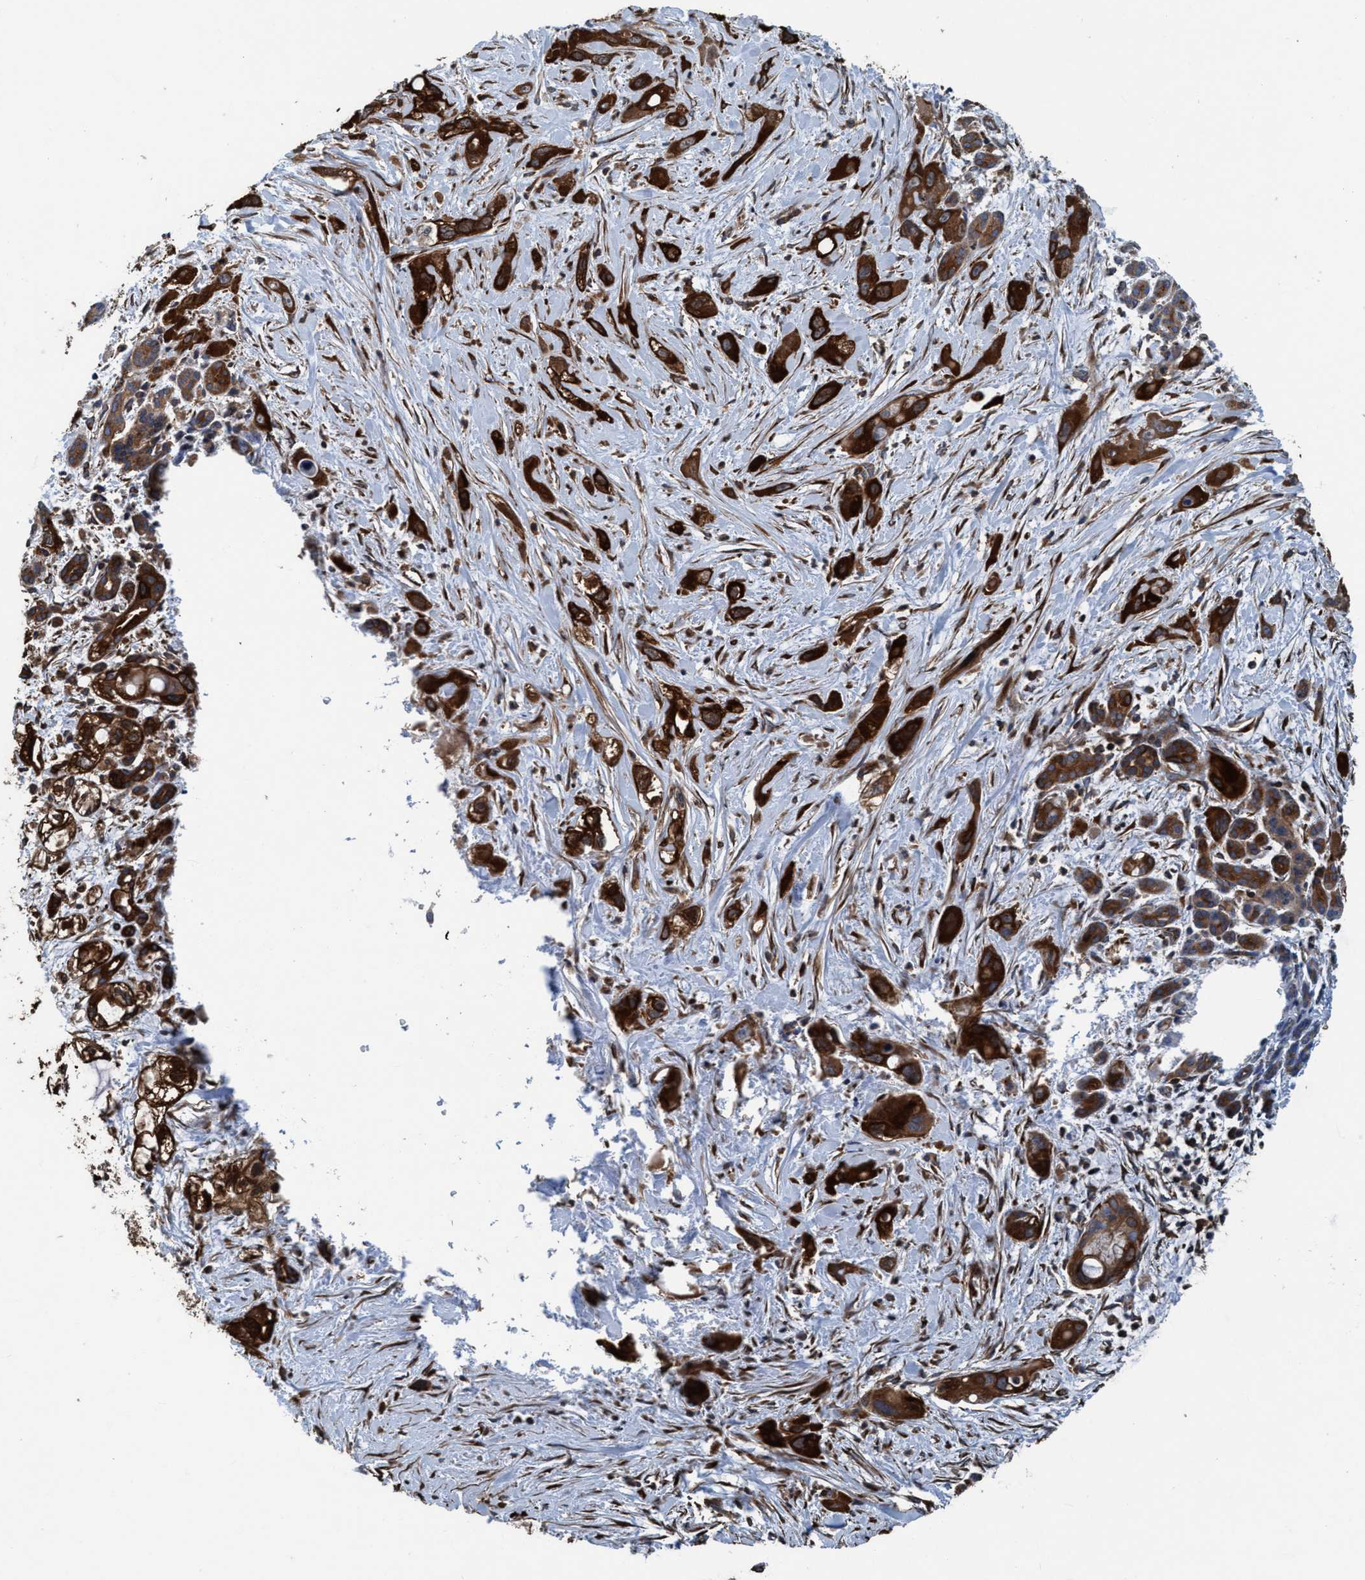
{"staining": {"intensity": "strong", "quantity": ">75%", "location": "cytoplasmic/membranous"}, "tissue": "pancreatic cancer", "cell_type": "Tumor cells", "image_type": "cancer", "snomed": [{"axis": "morphology", "description": "Adenocarcinoma, NOS"}, {"axis": "topography", "description": "Pancreas"}], "caption": "A high-resolution micrograph shows IHC staining of pancreatic cancer (adenocarcinoma), which displays strong cytoplasmic/membranous positivity in about >75% of tumor cells.", "gene": "NMT1", "patient": {"sex": "male", "age": 59}}